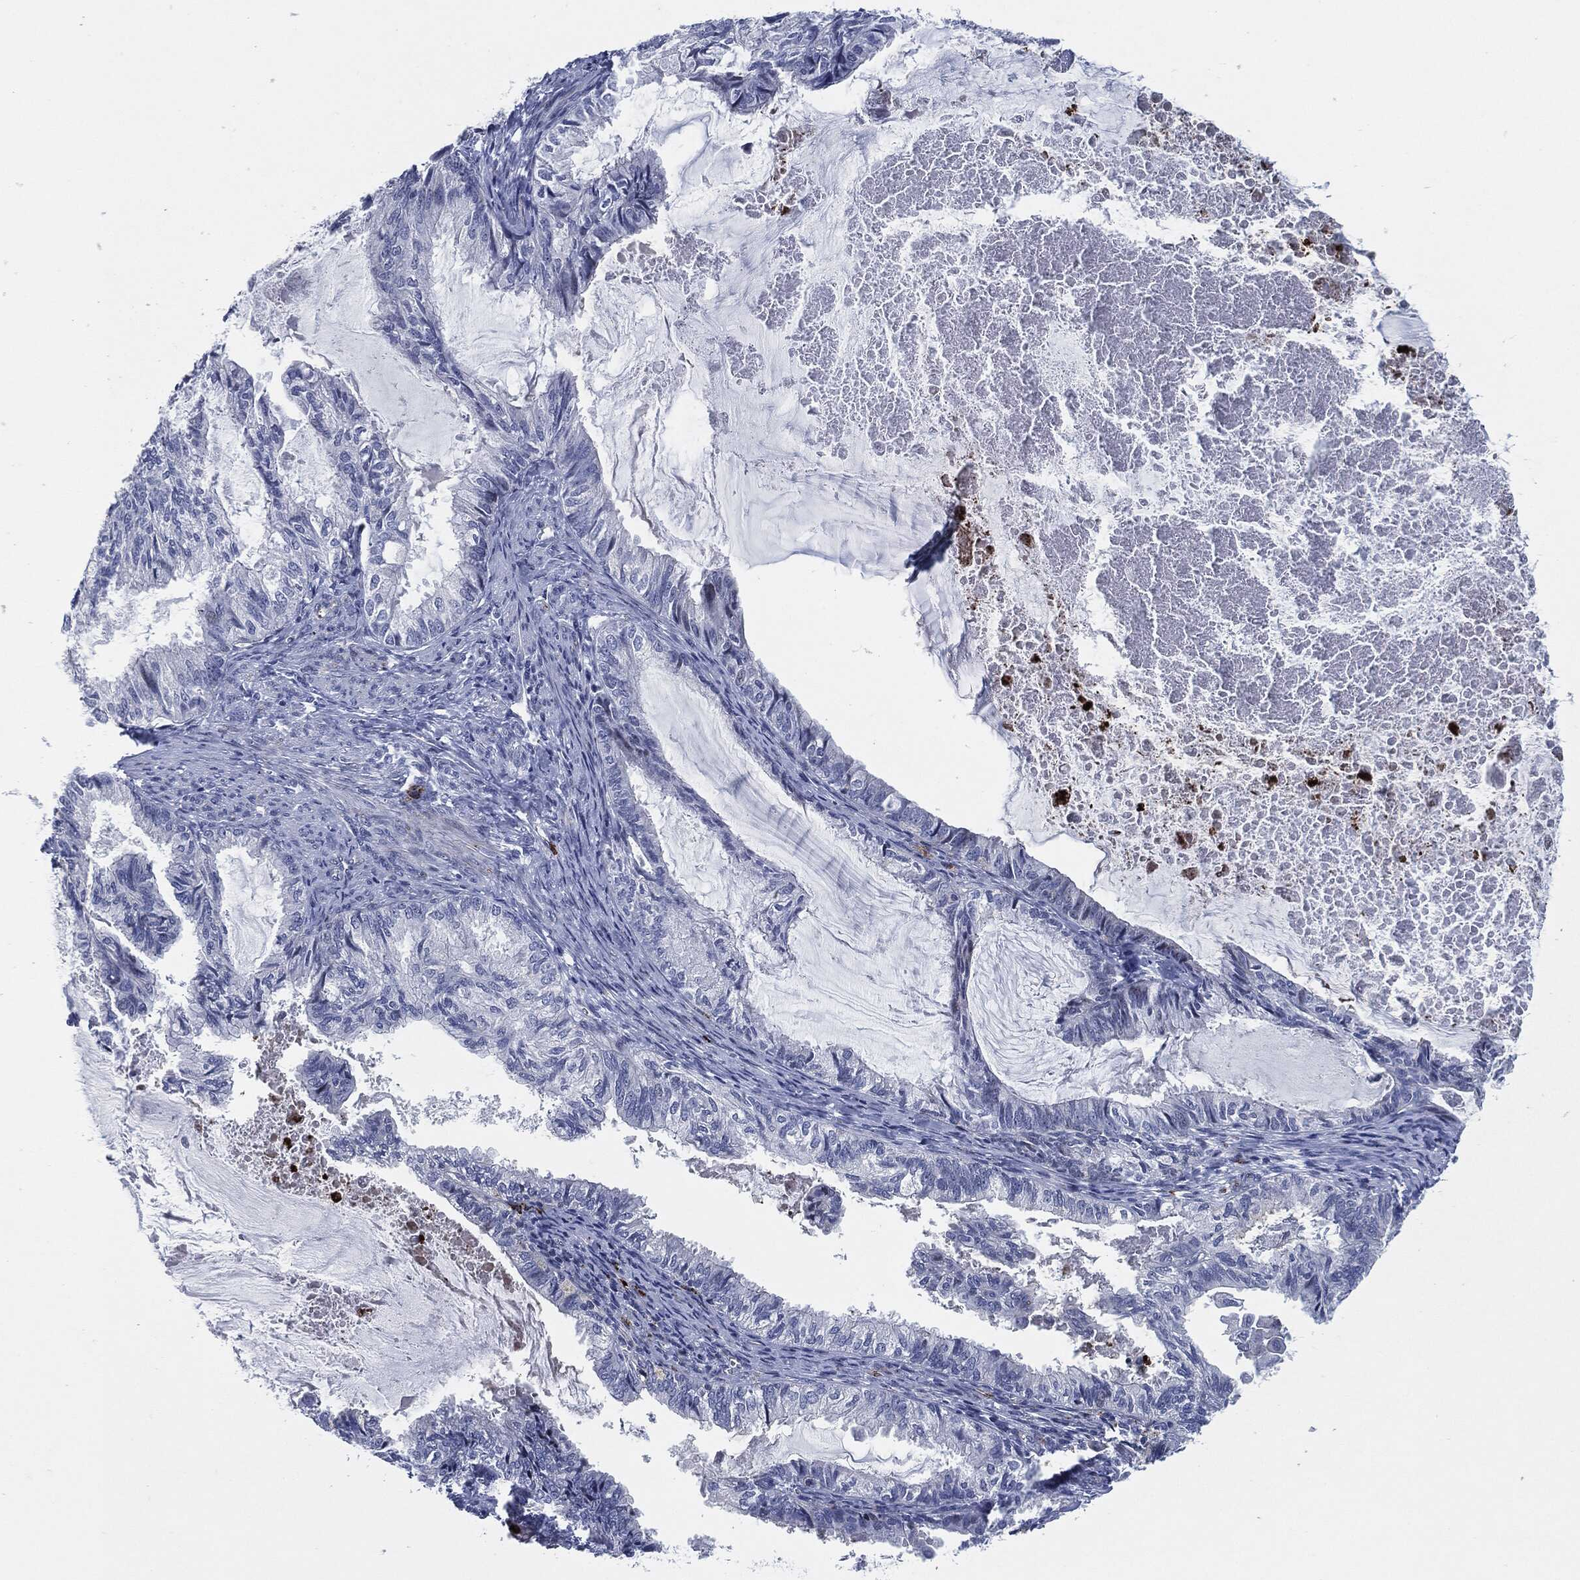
{"staining": {"intensity": "negative", "quantity": "none", "location": "none"}, "tissue": "endometrial cancer", "cell_type": "Tumor cells", "image_type": "cancer", "snomed": [{"axis": "morphology", "description": "Adenocarcinoma, NOS"}, {"axis": "topography", "description": "Endometrium"}], "caption": "High power microscopy micrograph of an immunohistochemistry (IHC) histopathology image of adenocarcinoma (endometrial), revealing no significant positivity in tumor cells.", "gene": "MPO", "patient": {"sex": "female", "age": 86}}